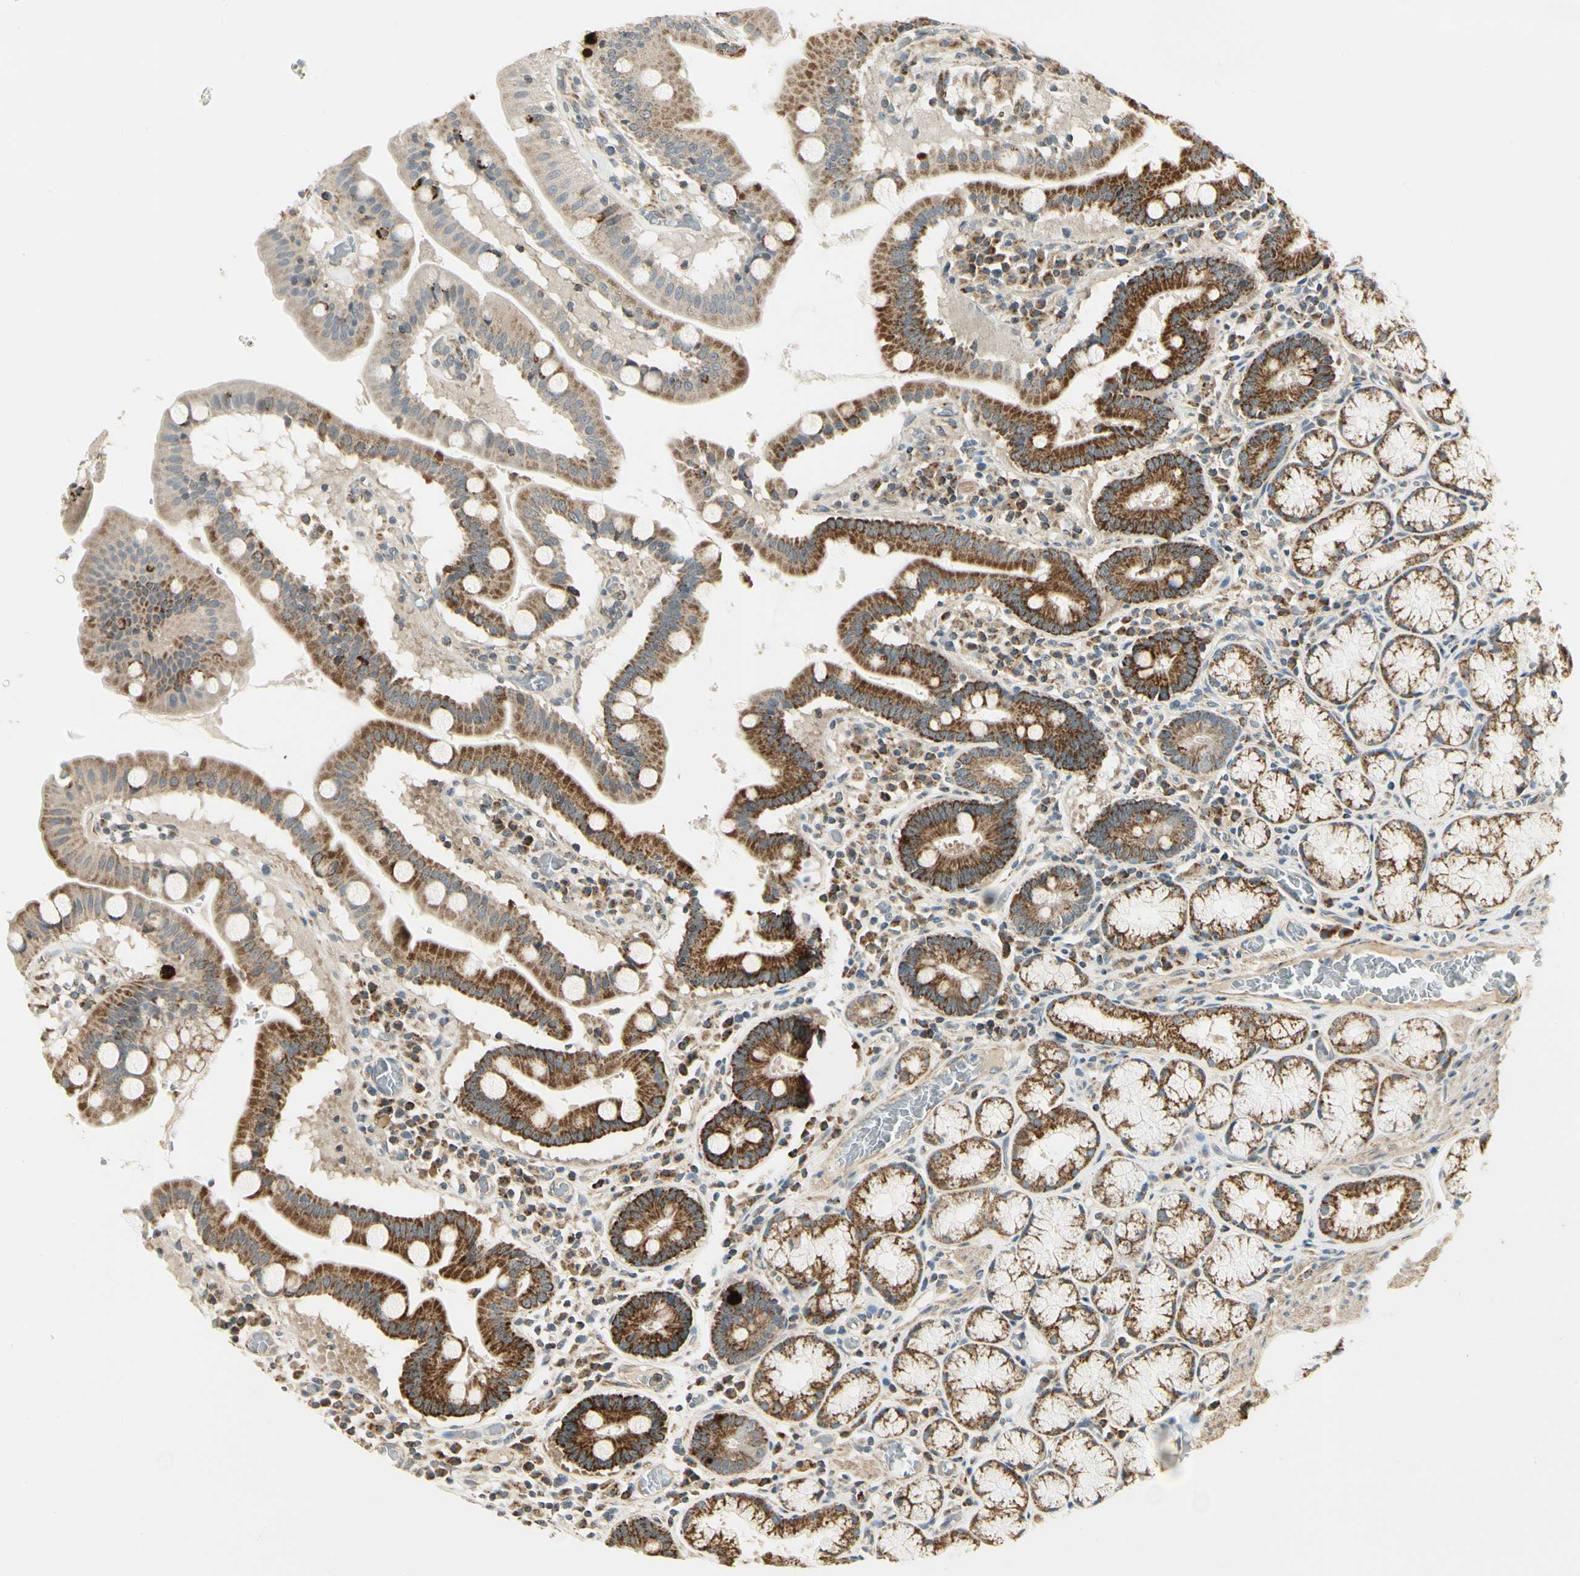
{"staining": {"intensity": "strong", "quantity": ">75%", "location": "cytoplasmic/membranous"}, "tissue": "stomach", "cell_type": "Glandular cells", "image_type": "normal", "snomed": [{"axis": "morphology", "description": "Normal tissue, NOS"}, {"axis": "topography", "description": "Stomach, lower"}], "caption": "Protein positivity by immunohistochemistry (IHC) demonstrates strong cytoplasmic/membranous expression in approximately >75% of glandular cells in benign stomach.", "gene": "EPHB3", "patient": {"sex": "male", "age": 56}}